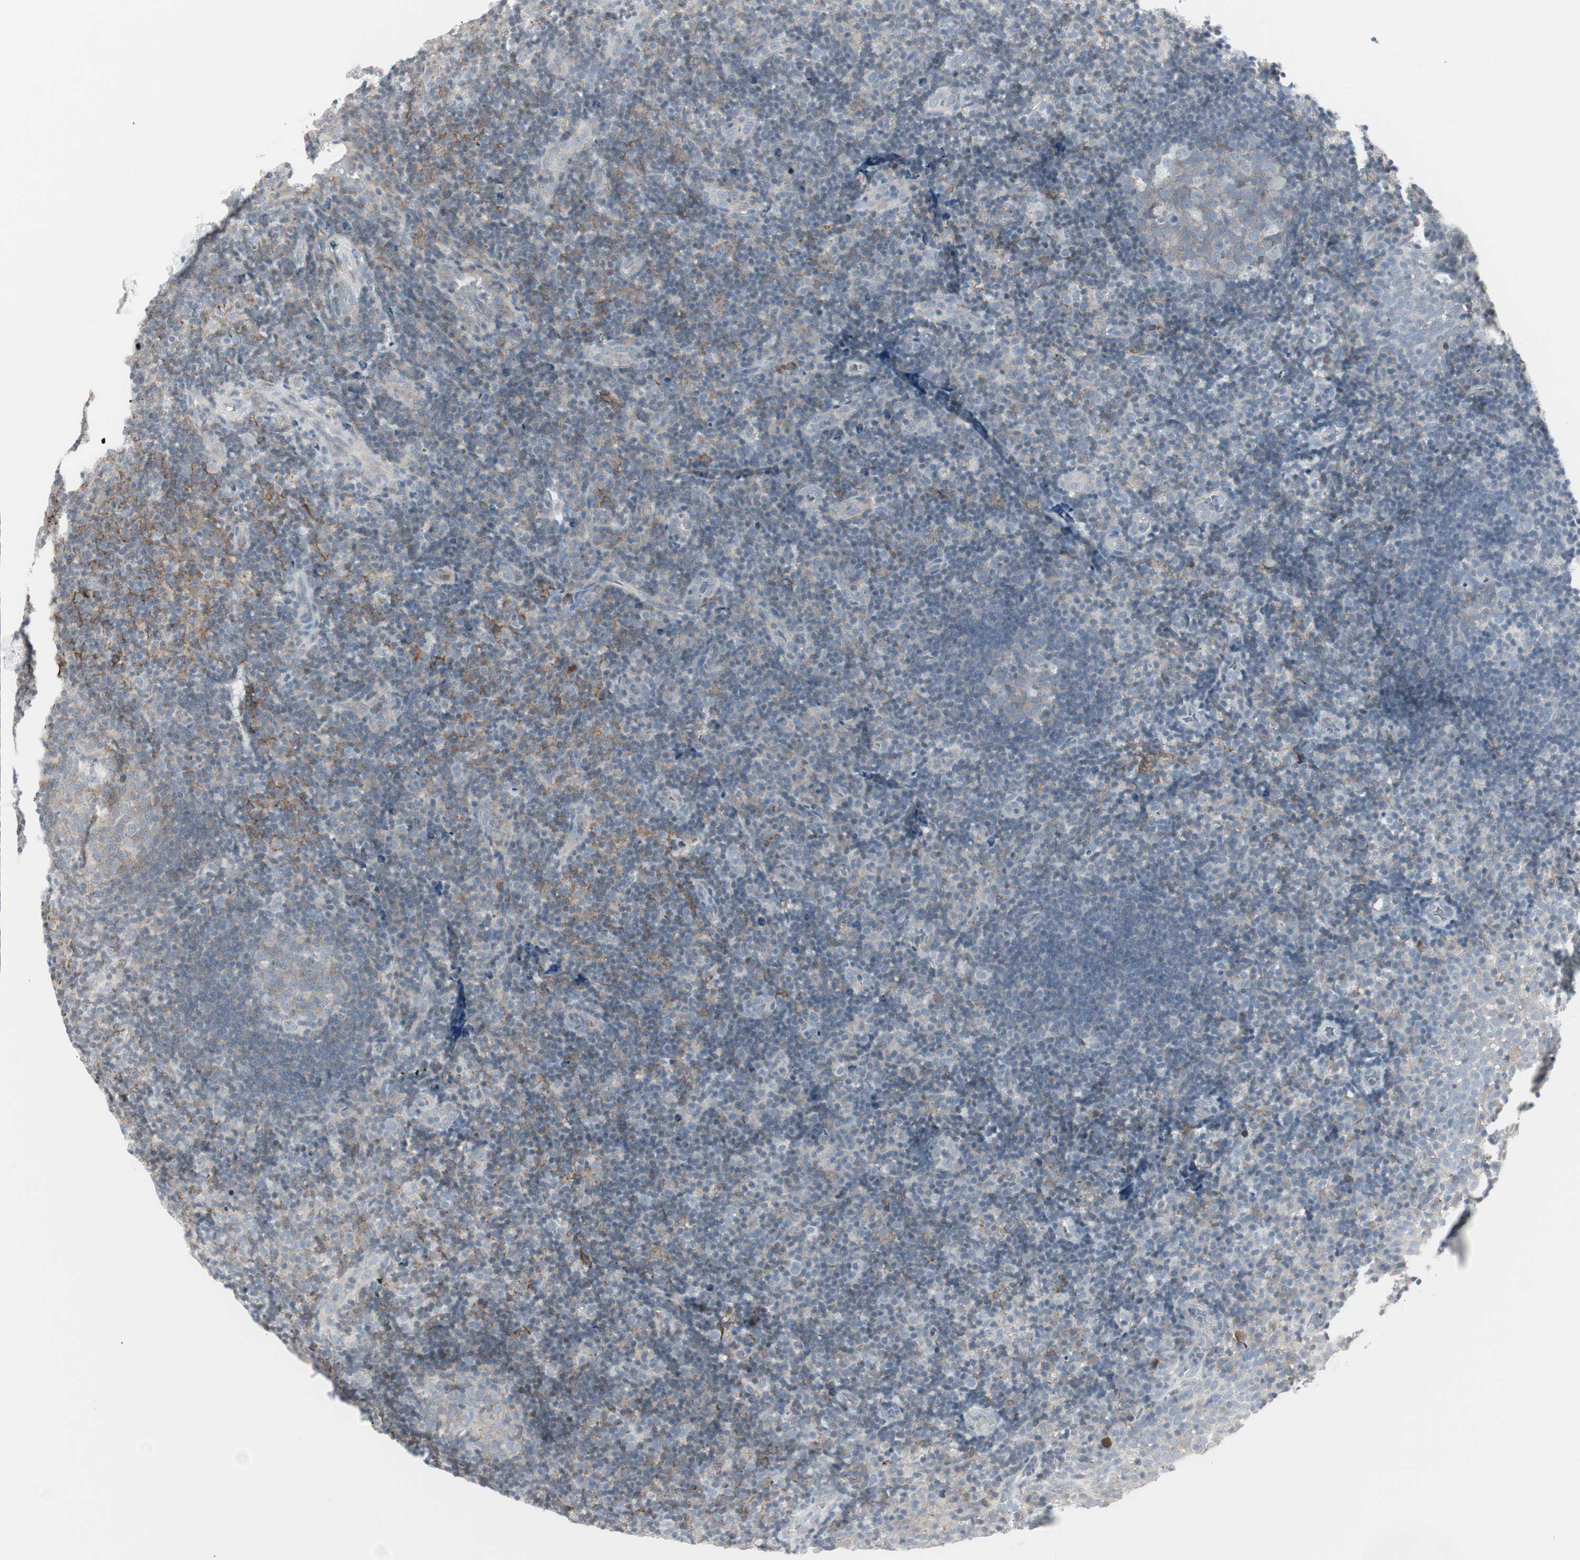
{"staining": {"intensity": "weak", "quantity": "25%-75%", "location": "cytoplasmic/membranous"}, "tissue": "tonsil", "cell_type": "Germinal center cells", "image_type": "normal", "snomed": [{"axis": "morphology", "description": "Normal tissue, NOS"}, {"axis": "topography", "description": "Tonsil"}], "caption": "Tonsil stained for a protein (brown) exhibits weak cytoplasmic/membranous positive expression in about 25%-75% of germinal center cells.", "gene": "MAP4K4", "patient": {"sex": "female", "age": 40}}